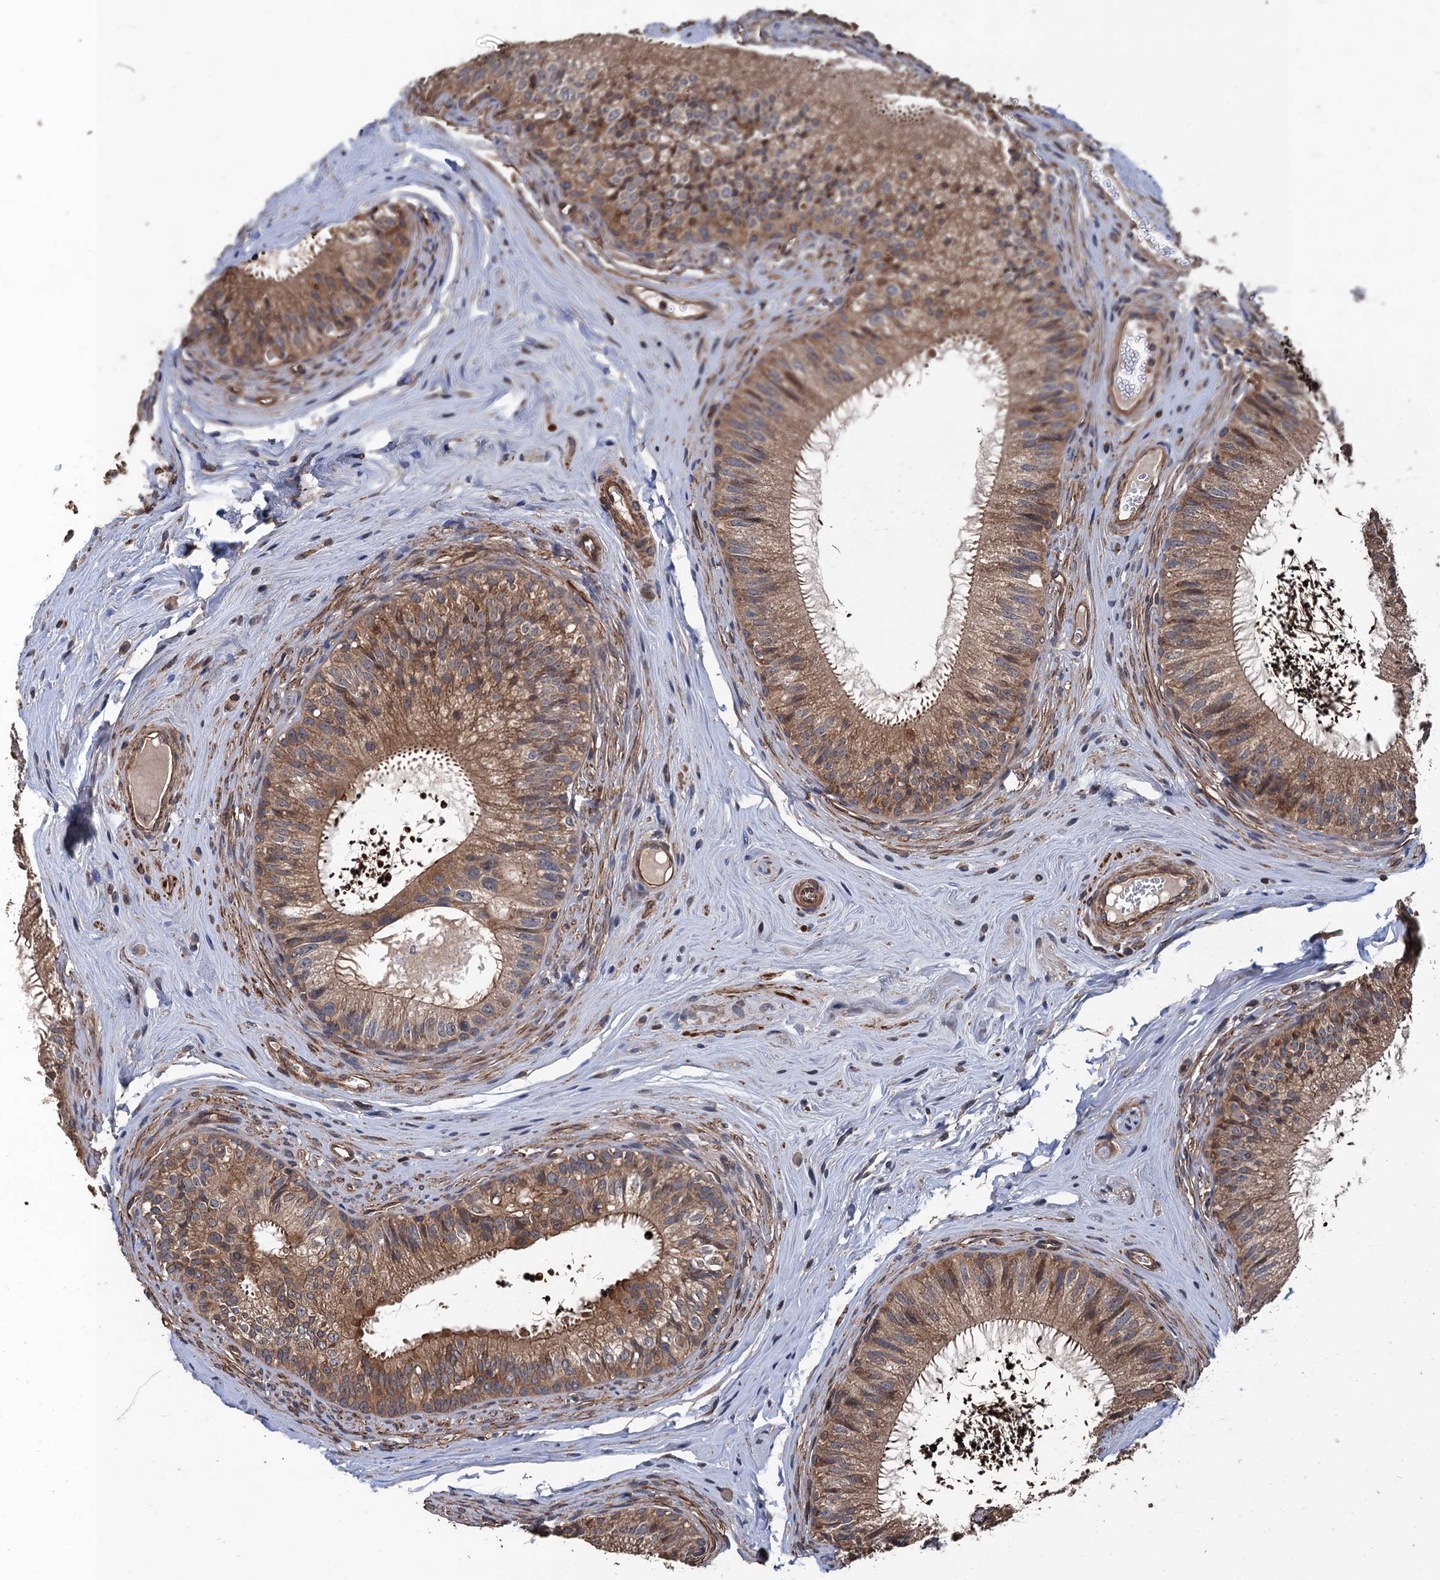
{"staining": {"intensity": "moderate", "quantity": ">75%", "location": "cytoplasmic/membranous"}, "tissue": "epididymis", "cell_type": "Glandular cells", "image_type": "normal", "snomed": [{"axis": "morphology", "description": "Normal tissue, NOS"}, {"axis": "topography", "description": "Epididymis"}], "caption": "Benign epididymis was stained to show a protein in brown. There is medium levels of moderate cytoplasmic/membranous expression in approximately >75% of glandular cells.", "gene": "PPP4R1", "patient": {"sex": "male", "age": 46}}